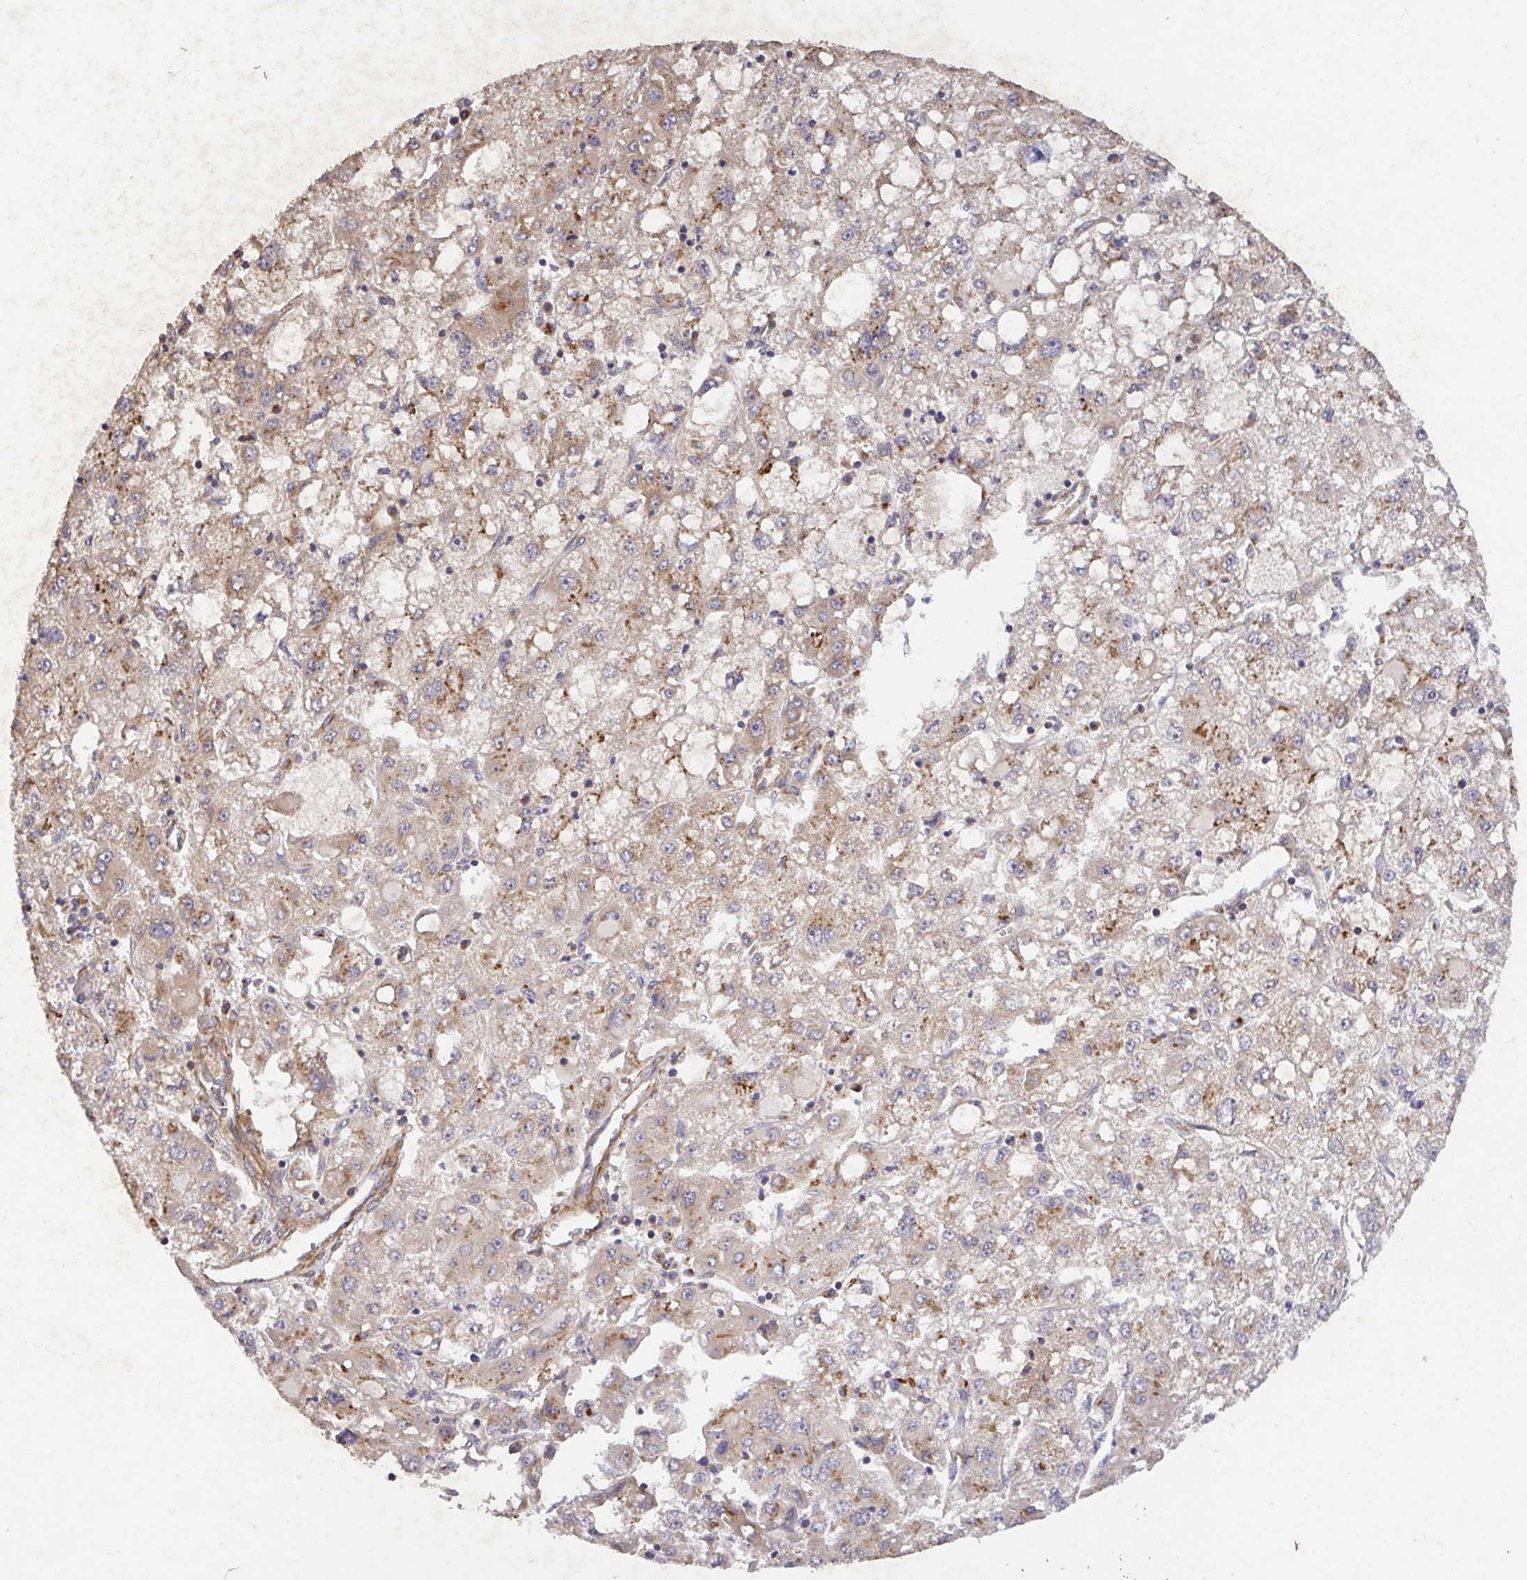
{"staining": {"intensity": "weak", "quantity": ">75%", "location": "cytoplasmic/membranous"}, "tissue": "liver cancer", "cell_type": "Tumor cells", "image_type": "cancer", "snomed": [{"axis": "morphology", "description": "Carcinoma, Hepatocellular, NOS"}, {"axis": "topography", "description": "Liver"}], "caption": "About >75% of tumor cells in human liver hepatocellular carcinoma display weak cytoplasmic/membranous protein expression as visualized by brown immunohistochemical staining.", "gene": "TM9SF4", "patient": {"sex": "male", "age": 40}}